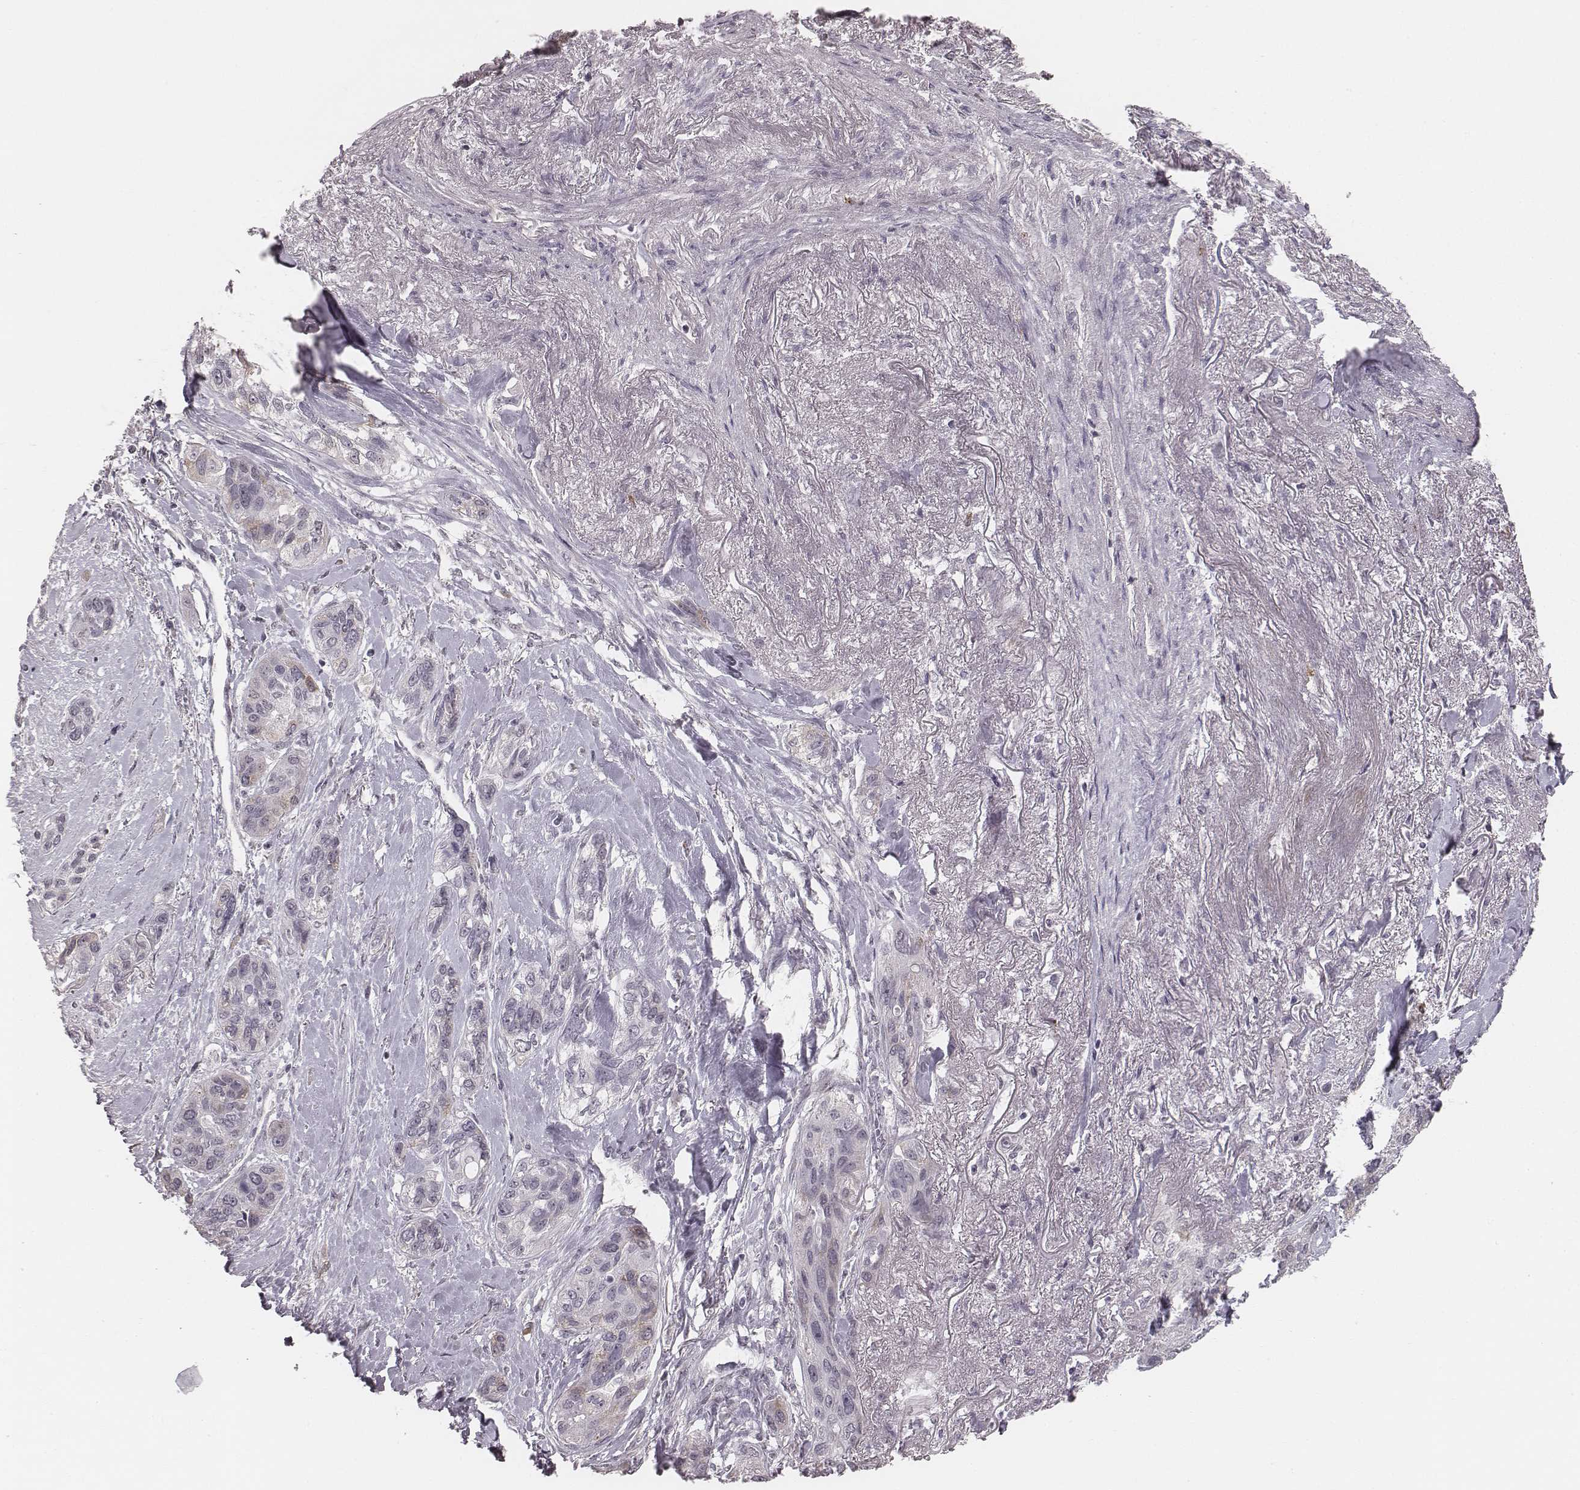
{"staining": {"intensity": "weak", "quantity": "<25%", "location": "cytoplasmic/membranous"}, "tissue": "lung cancer", "cell_type": "Tumor cells", "image_type": "cancer", "snomed": [{"axis": "morphology", "description": "Squamous cell carcinoma, NOS"}, {"axis": "topography", "description": "Lung"}], "caption": "Lung squamous cell carcinoma was stained to show a protein in brown. There is no significant expression in tumor cells.", "gene": "RPGRIP1", "patient": {"sex": "female", "age": 70}}